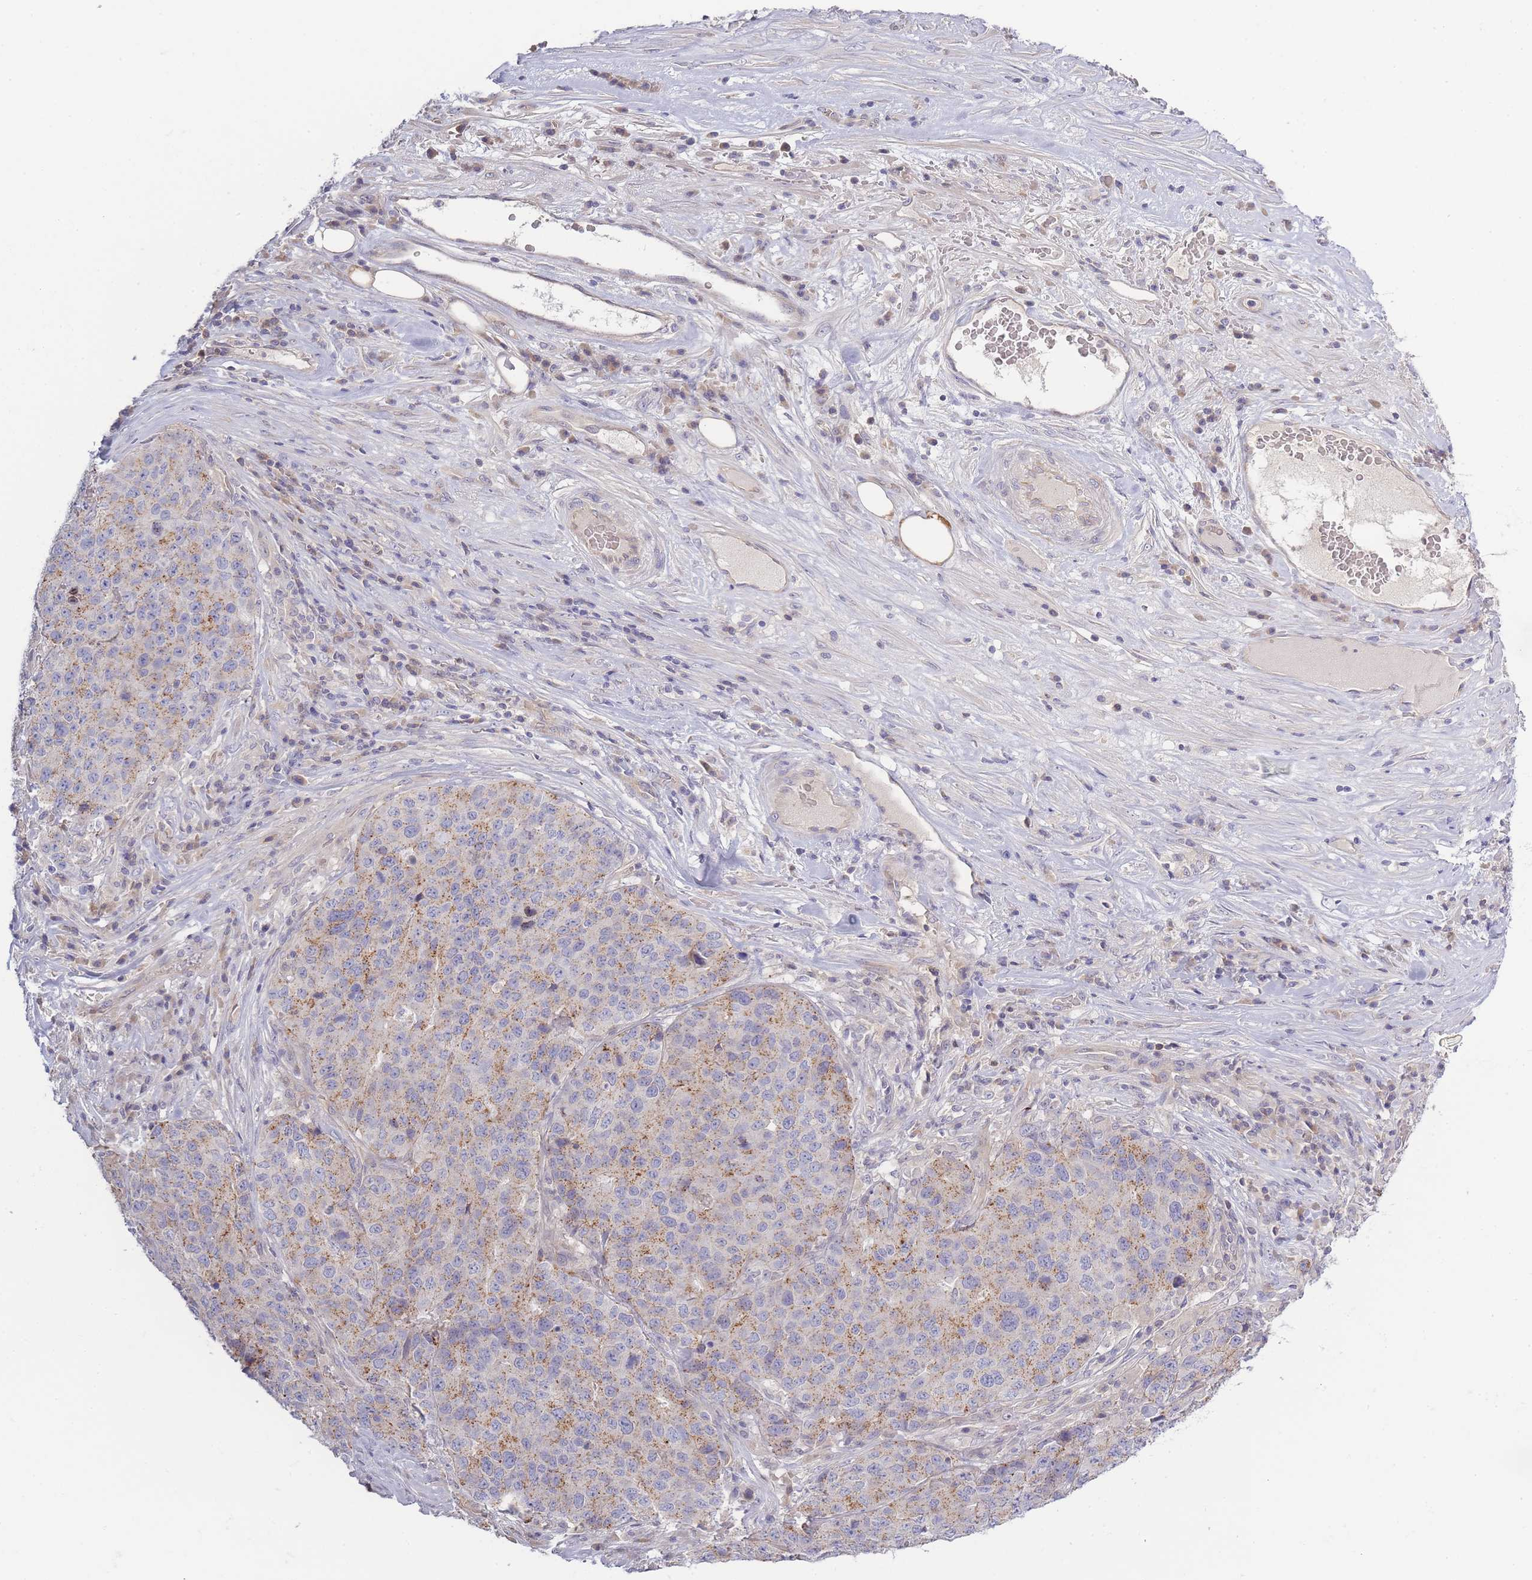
{"staining": {"intensity": "moderate", "quantity": "<25%", "location": "cytoplasmic/membranous"}, "tissue": "stomach cancer", "cell_type": "Tumor cells", "image_type": "cancer", "snomed": [{"axis": "morphology", "description": "Adenocarcinoma, NOS"}, {"axis": "topography", "description": "Stomach"}], "caption": "This is a histology image of IHC staining of stomach adenocarcinoma, which shows moderate expression in the cytoplasmic/membranous of tumor cells.", "gene": "SPHKAP", "patient": {"sex": "male", "age": 71}}